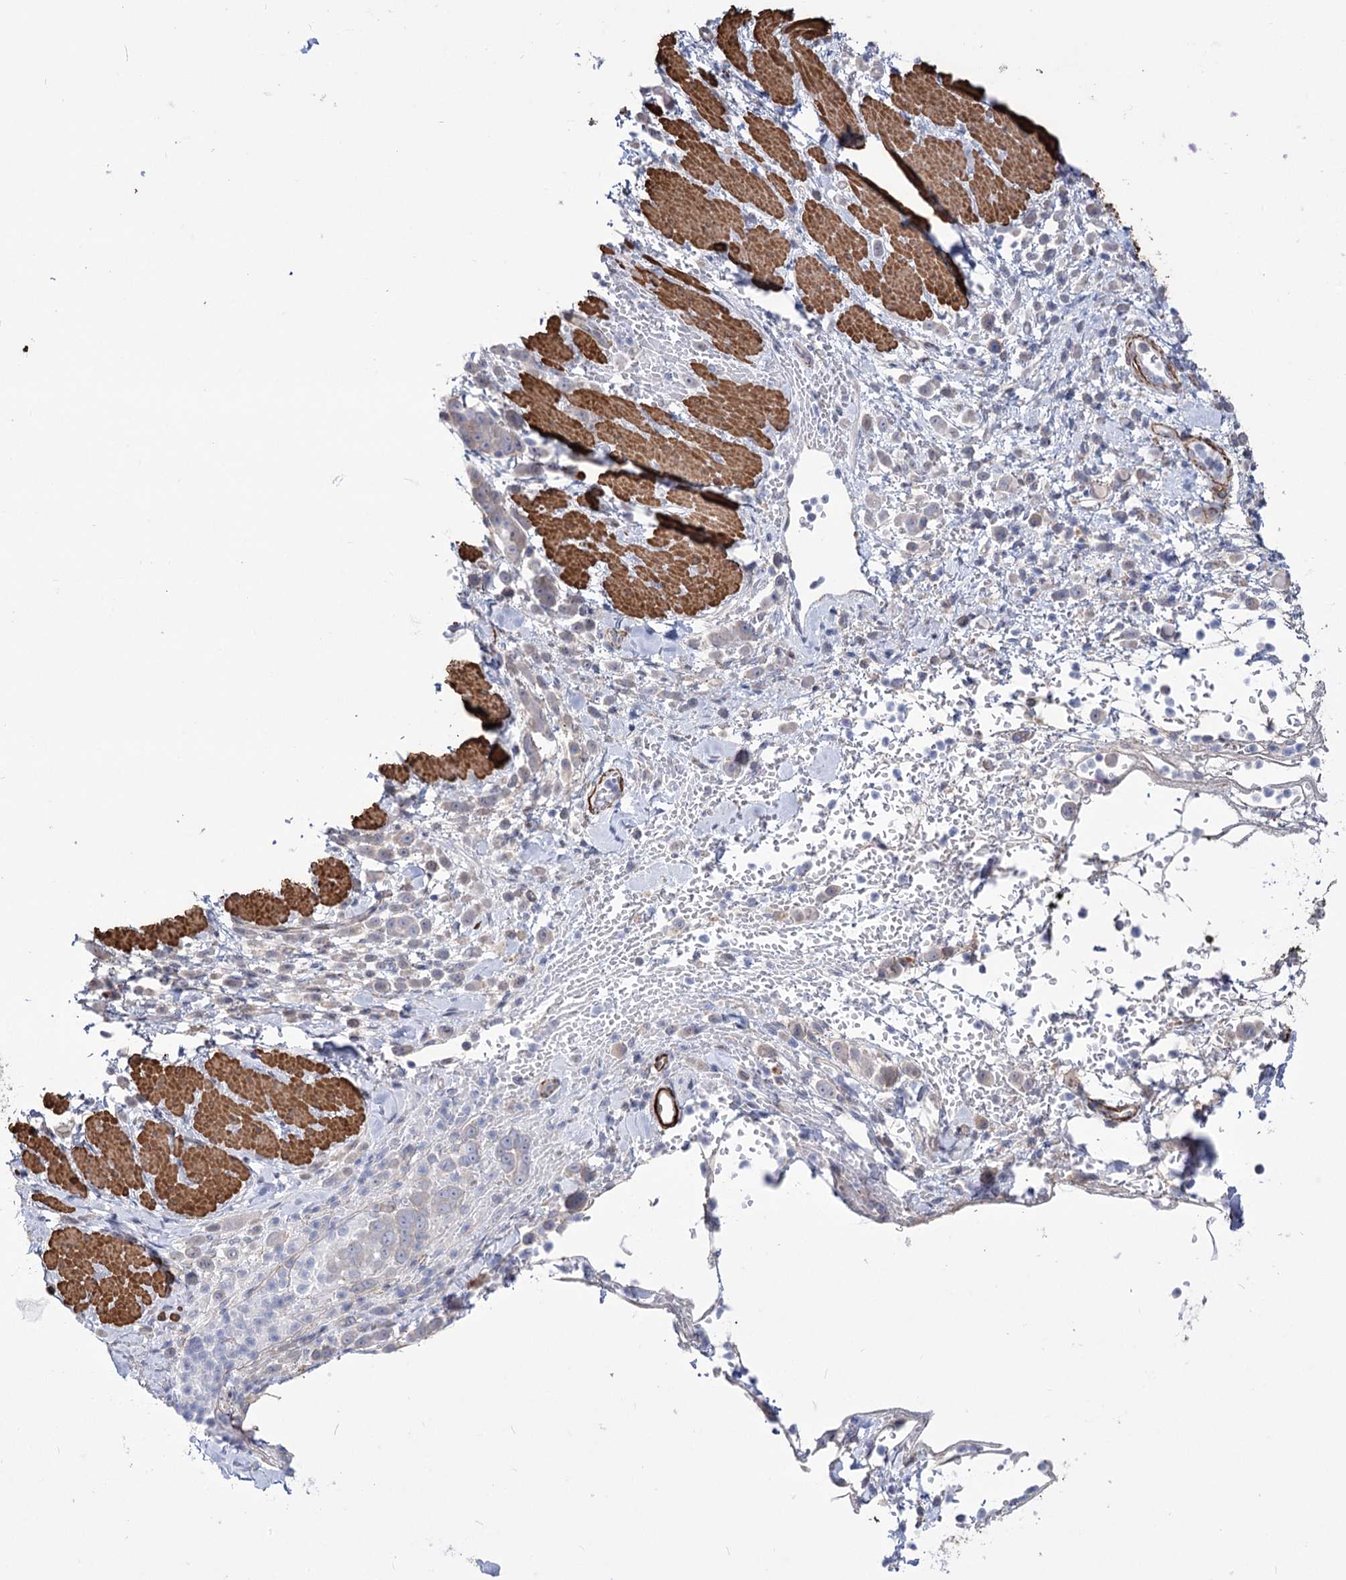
{"staining": {"intensity": "negative", "quantity": "none", "location": "none"}, "tissue": "pancreatic cancer", "cell_type": "Tumor cells", "image_type": "cancer", "snomed": [{"axis": "morphology", "description": "Normal tissue, NOS"}, {"axis": "morphology", "description": "Adenocarcinoma, NOS"}, {"axis": "topography", "description": "Pancreas"}], "caption": "DAB (3,3'-diaminobenzidine) immunohistochemical staining of pancreatic adenocarcinoma displays no significant positivity in tumor cells. (DAB immunohistochemistry visualized using brightfield microscopy, high magnification).", "gene": "WASHC3", "patient": {"sex": "female", "age": 64}}